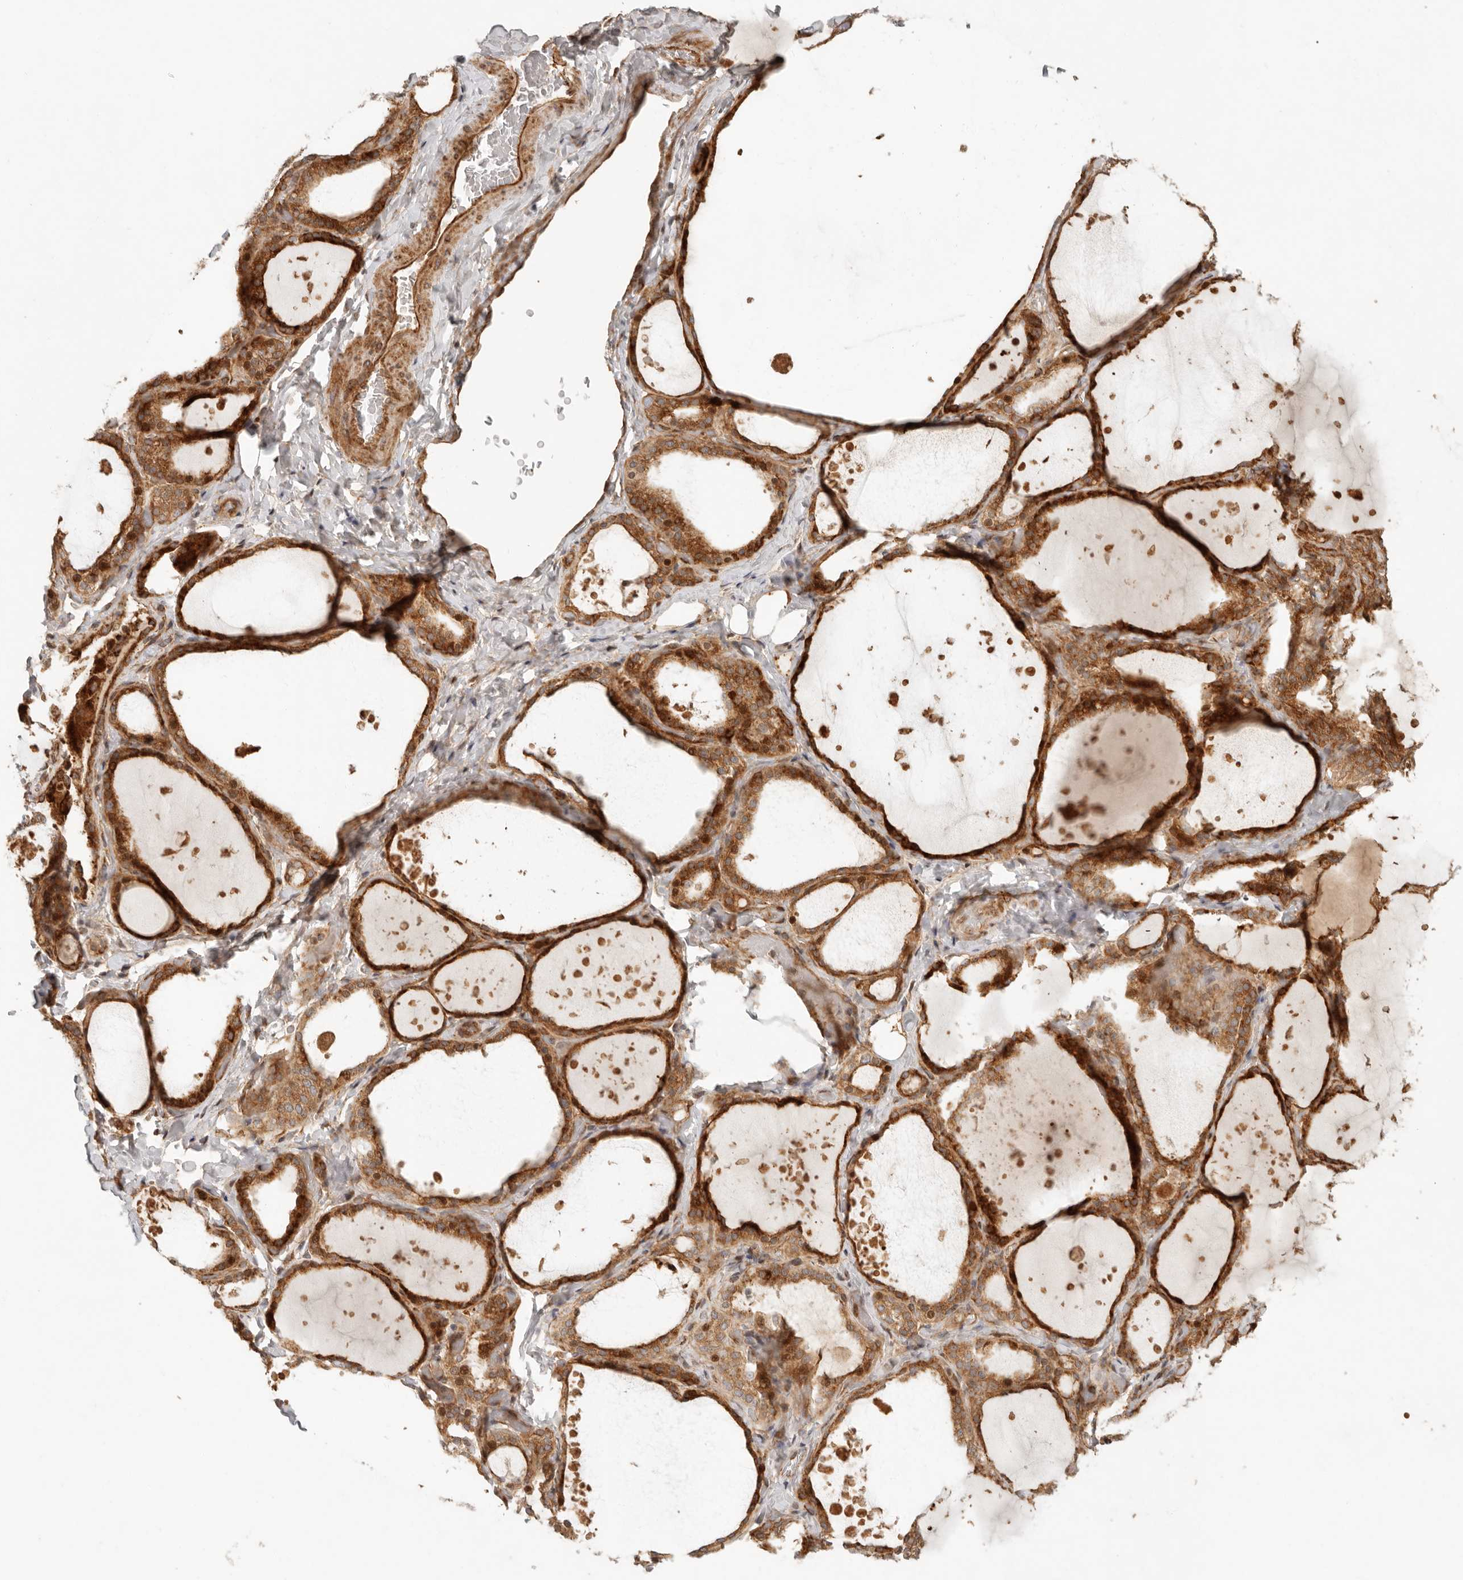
{"staining": {"intensity": "strong", "quantity": ">75%", "location": "cytoplasmic/membranous"}, "tissue": "thyroid gland", "cell_type": "Glandular cells", "image_type": "normal", "snomed": [{"axis": "morphology", "description": "Normal tissue, NOS"}, {"axis": "topography", "description": "Thyroid gland"}], "caption": "Thyroid gland stained with DAB (3,3'-diaminobenzidine) immunohistochemistry (IHC) exhibits high levels of strong cytoplasmic/membranous expression in approximately >75% of glandular cells. (DAB (3,3'-diaminobenzidine) IHC with brightfield microscopy, high magnification).", "gene": "KLHL38", "patient": {"sex": "female", "age": 44}}